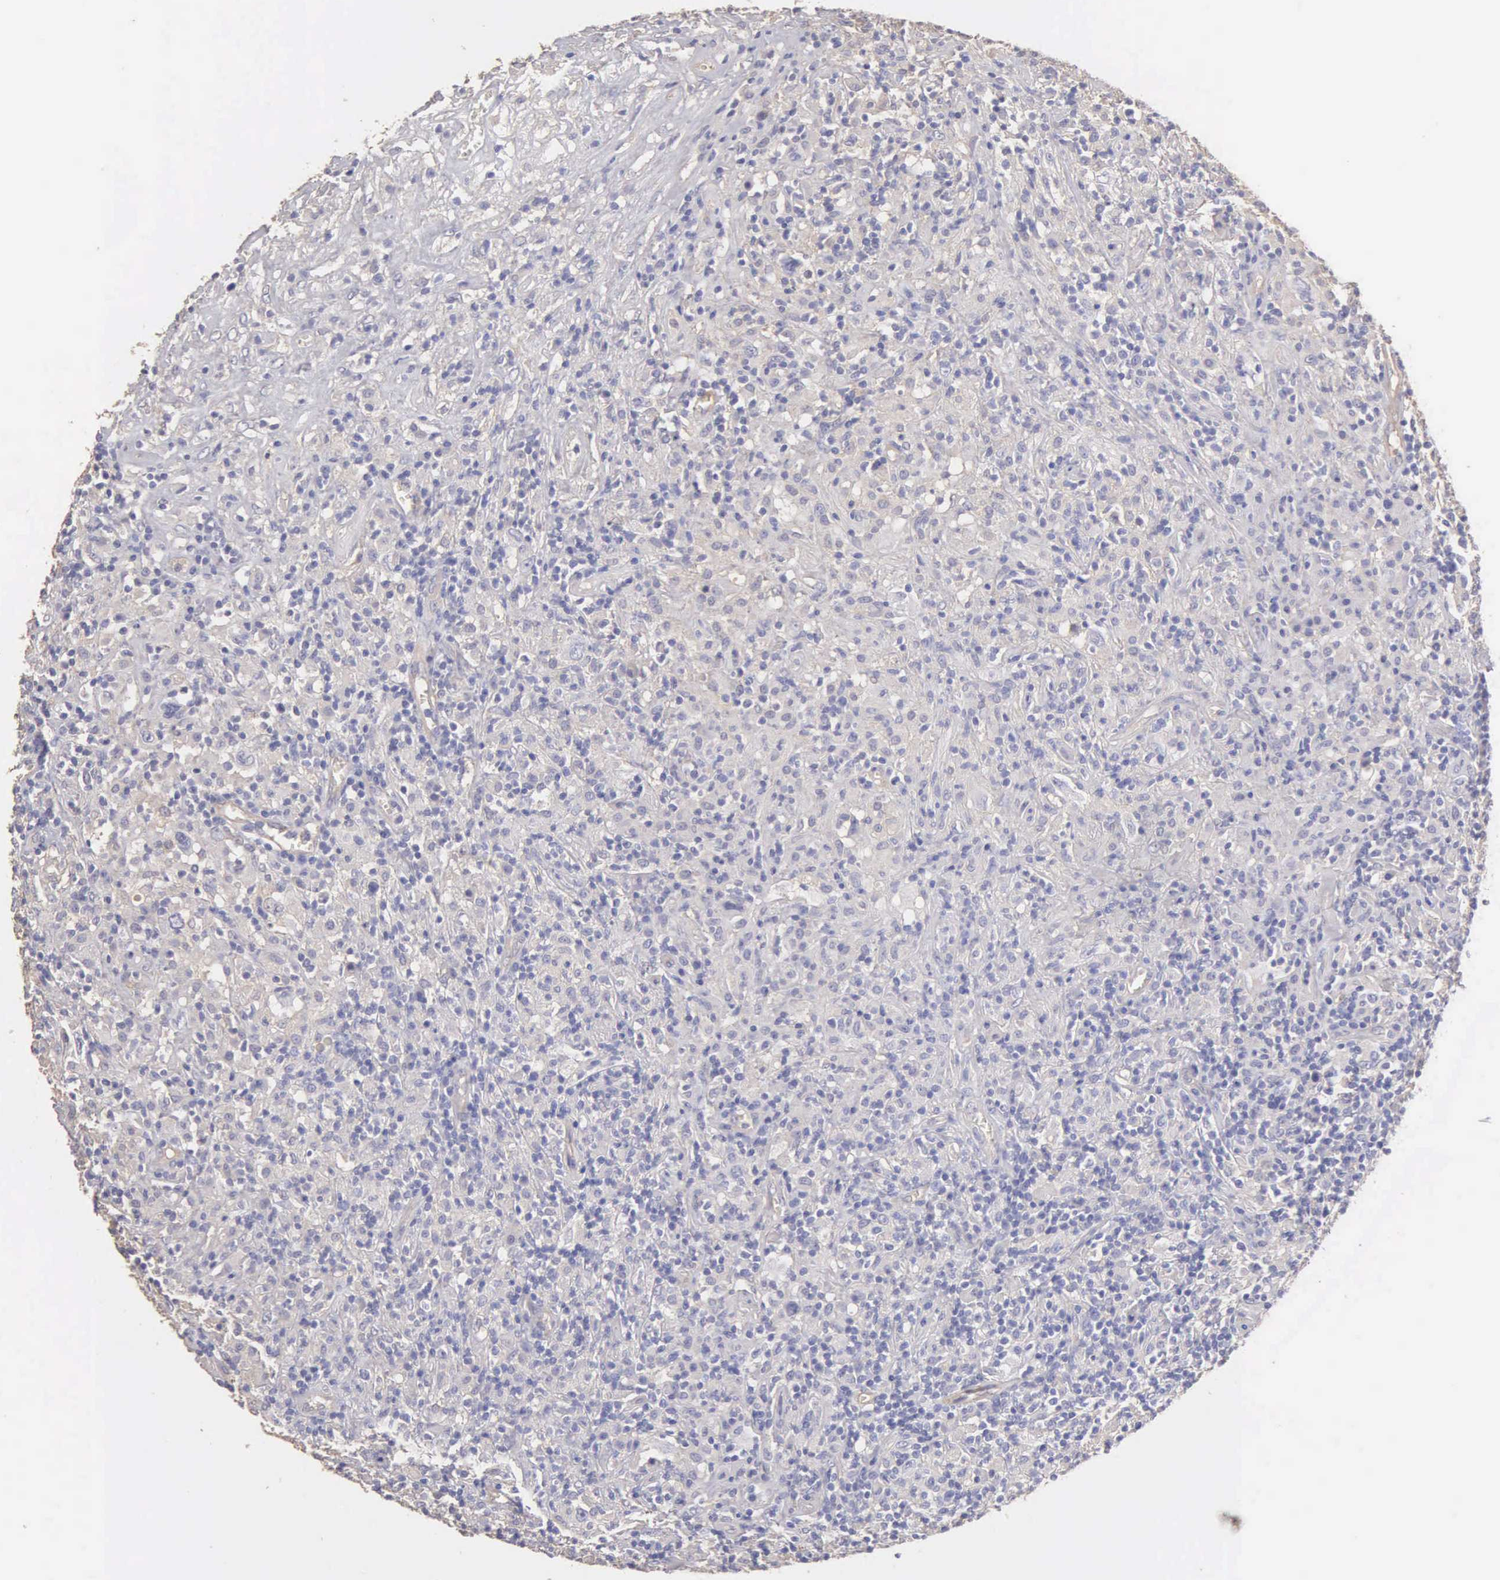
{"staining": {"intensity": "negative", "quantity": "none", "location": "none"}, "tissue": "lymphoma", "cell_type": "Tumor cells", "image_type": "cancer", "snomed": [{"axis": "morphology", "description": "Hodgkin's disease, NOS"}, {"axis": "topography", "description": "Lymph node"}], "caption": "Micrograph shows no significant protein staining in tumor cells of lymphoma. (DAB (3,3'-diaminobenzidine) immunohistochemistry (IHC) with hematoxylin counter stain).", "gene": "APP", "patient": {"sex": "male", "age": 46}}